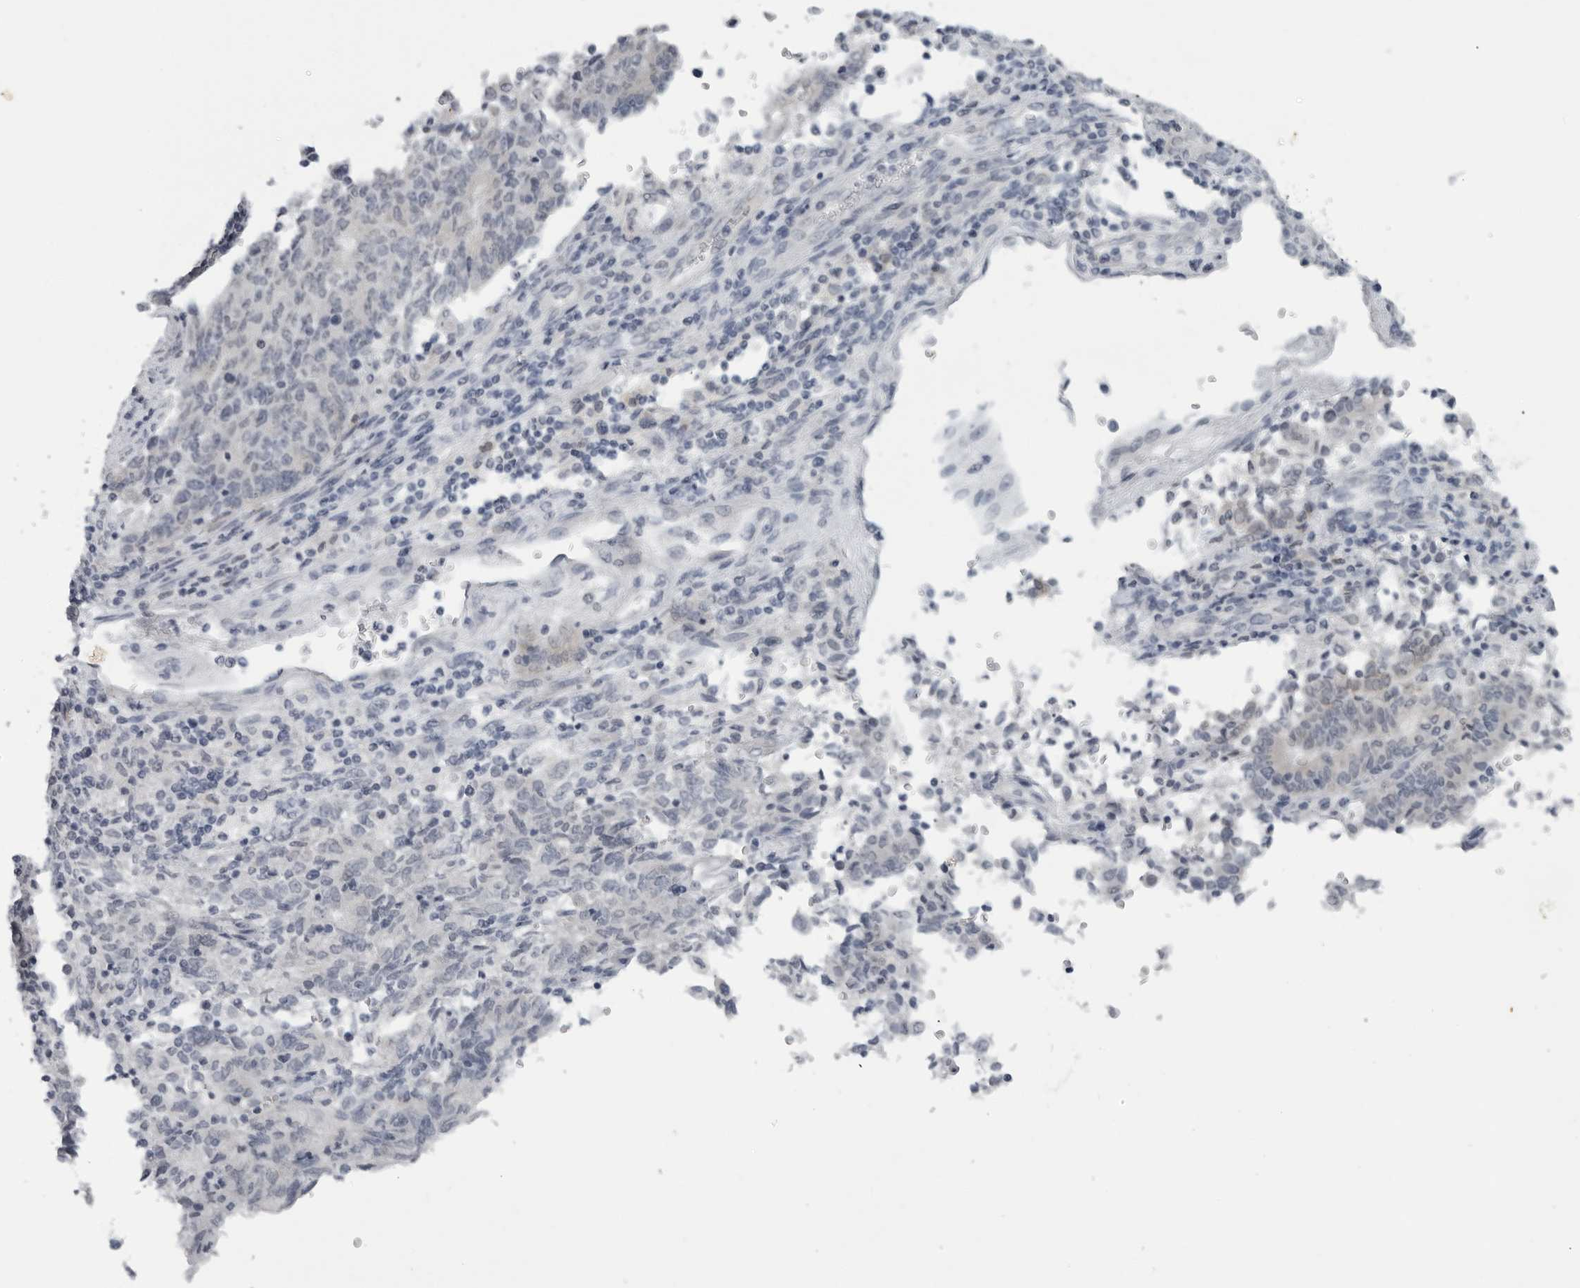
{"staining": {"intensity": "negative", "quantity": "none", "location": "none"}, "tissue": "endometrial cancer", "cell_type": "Tumor cells", "image_type": "cancer", "snomed": [{"axis": "morphology", "description": "Adenocarcinoma, NOS"}, {"axis": "topography", "description": "Endometrium"}], "caption": "Immunohistochemistry histopathology image of neoplastic tissue: endometrial adenocarcinoma stained with DAB (3,3'-diaminobenzidine) reveals no significant protein expression in tumor cells. (Brightfield microscopy of DAB IHC at high magnification).", "gene": "OPLAH", "patient": {"sex": "female", "age": 80}}